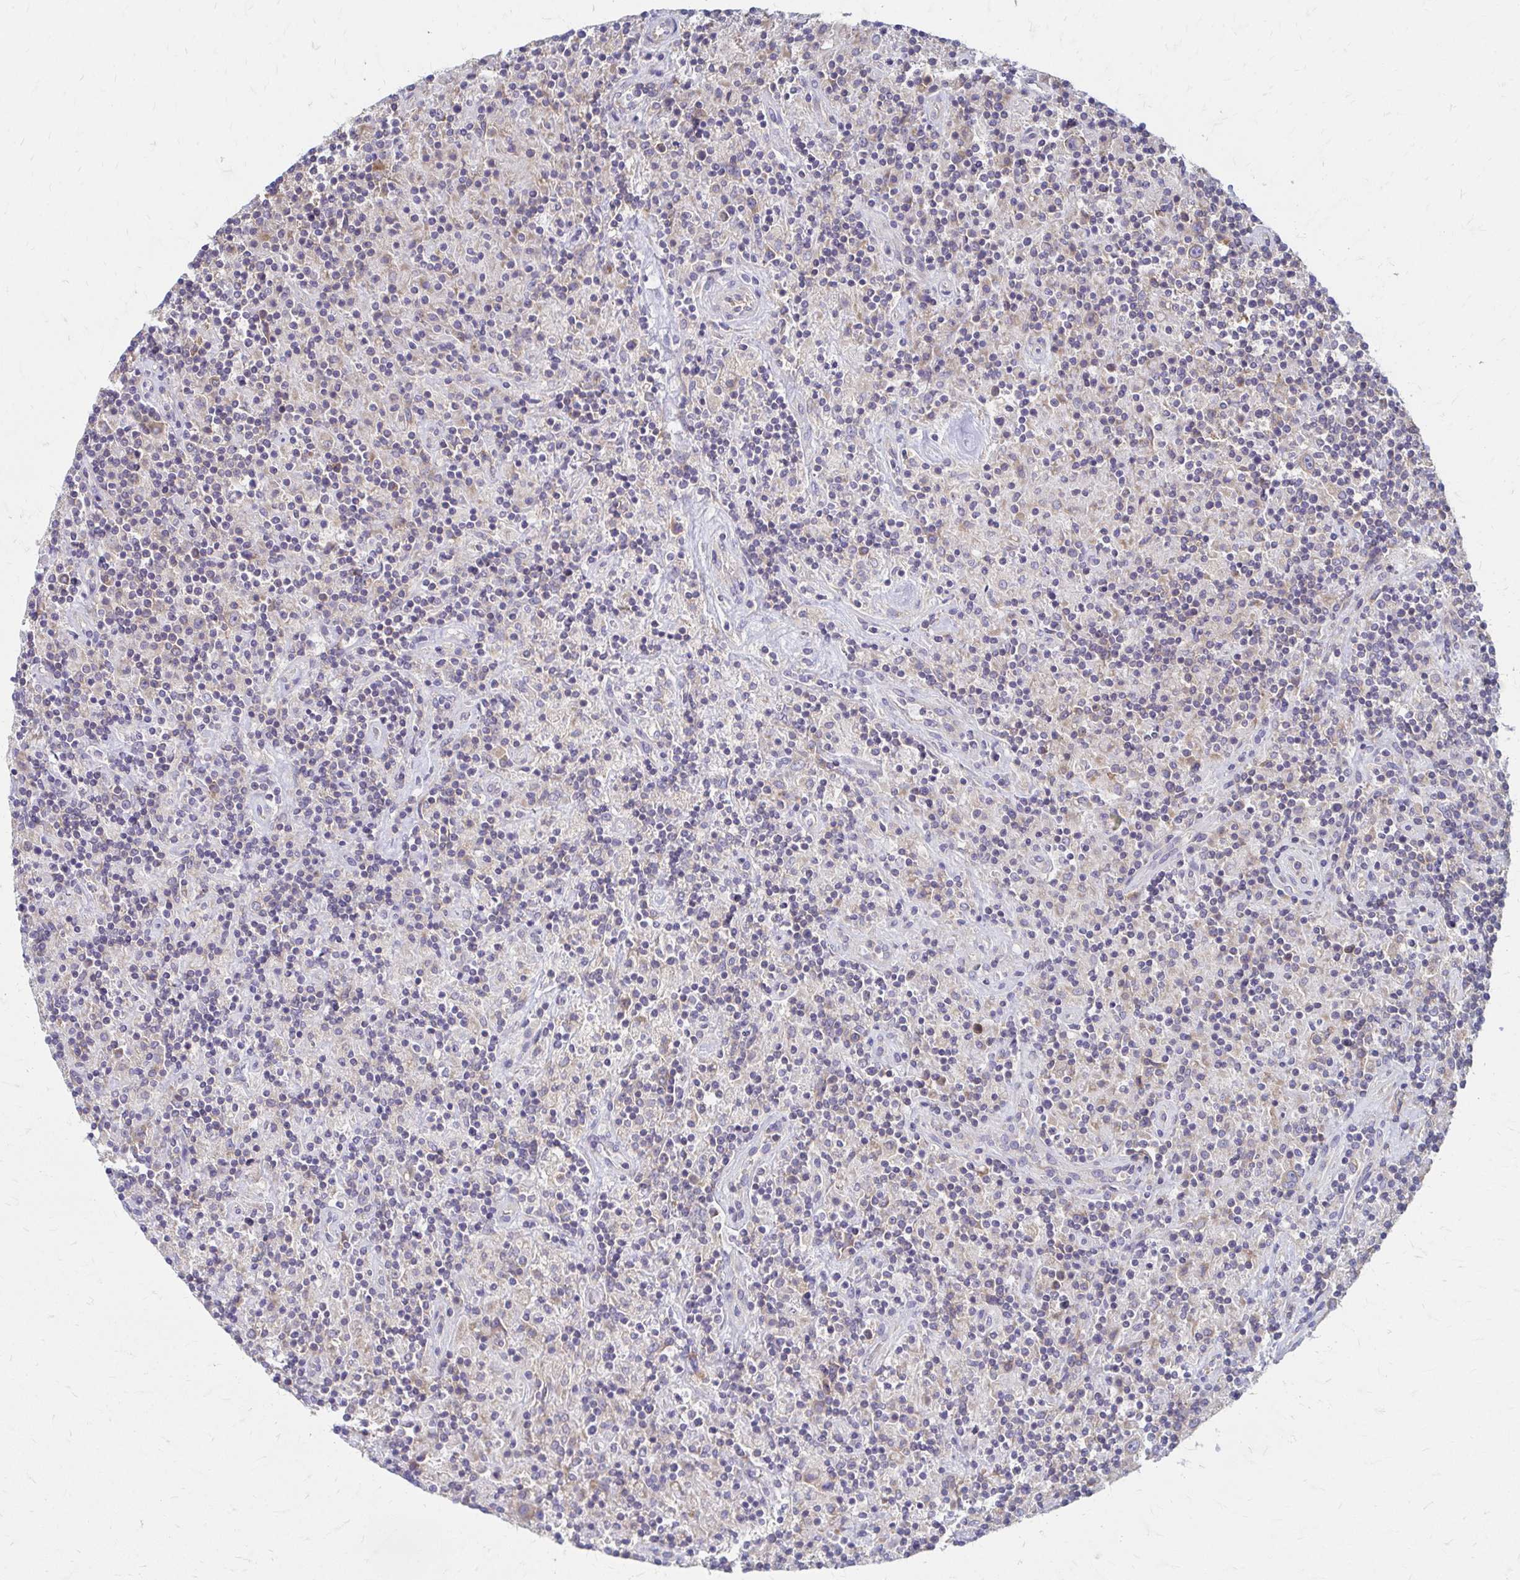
{"staining": {"intensity": "weak", "quantity": "25%-75%", "location": "cytoplasmic/membranous"}, "tissue": "lymphoma", "cell_type": "Tumor cells", "image_type": "cancer", "snomed": [{"axis": "morphology", "description": "Hodgkin's disease, NOS"}, {"axis": "topography", "description": "Lymph node"}], "caption": "IHC (DAB (3,3'-diaminobenzidine)) staining of lymphoma reveals weak cytoplasmic/membranous protein expression in about 25%-75% of tumor cells. The protein of interest is shown in brown color, while the nuclei are stained blue.", "gene": "RPL27A", "patient": {"sex": "male", "age": 70}}